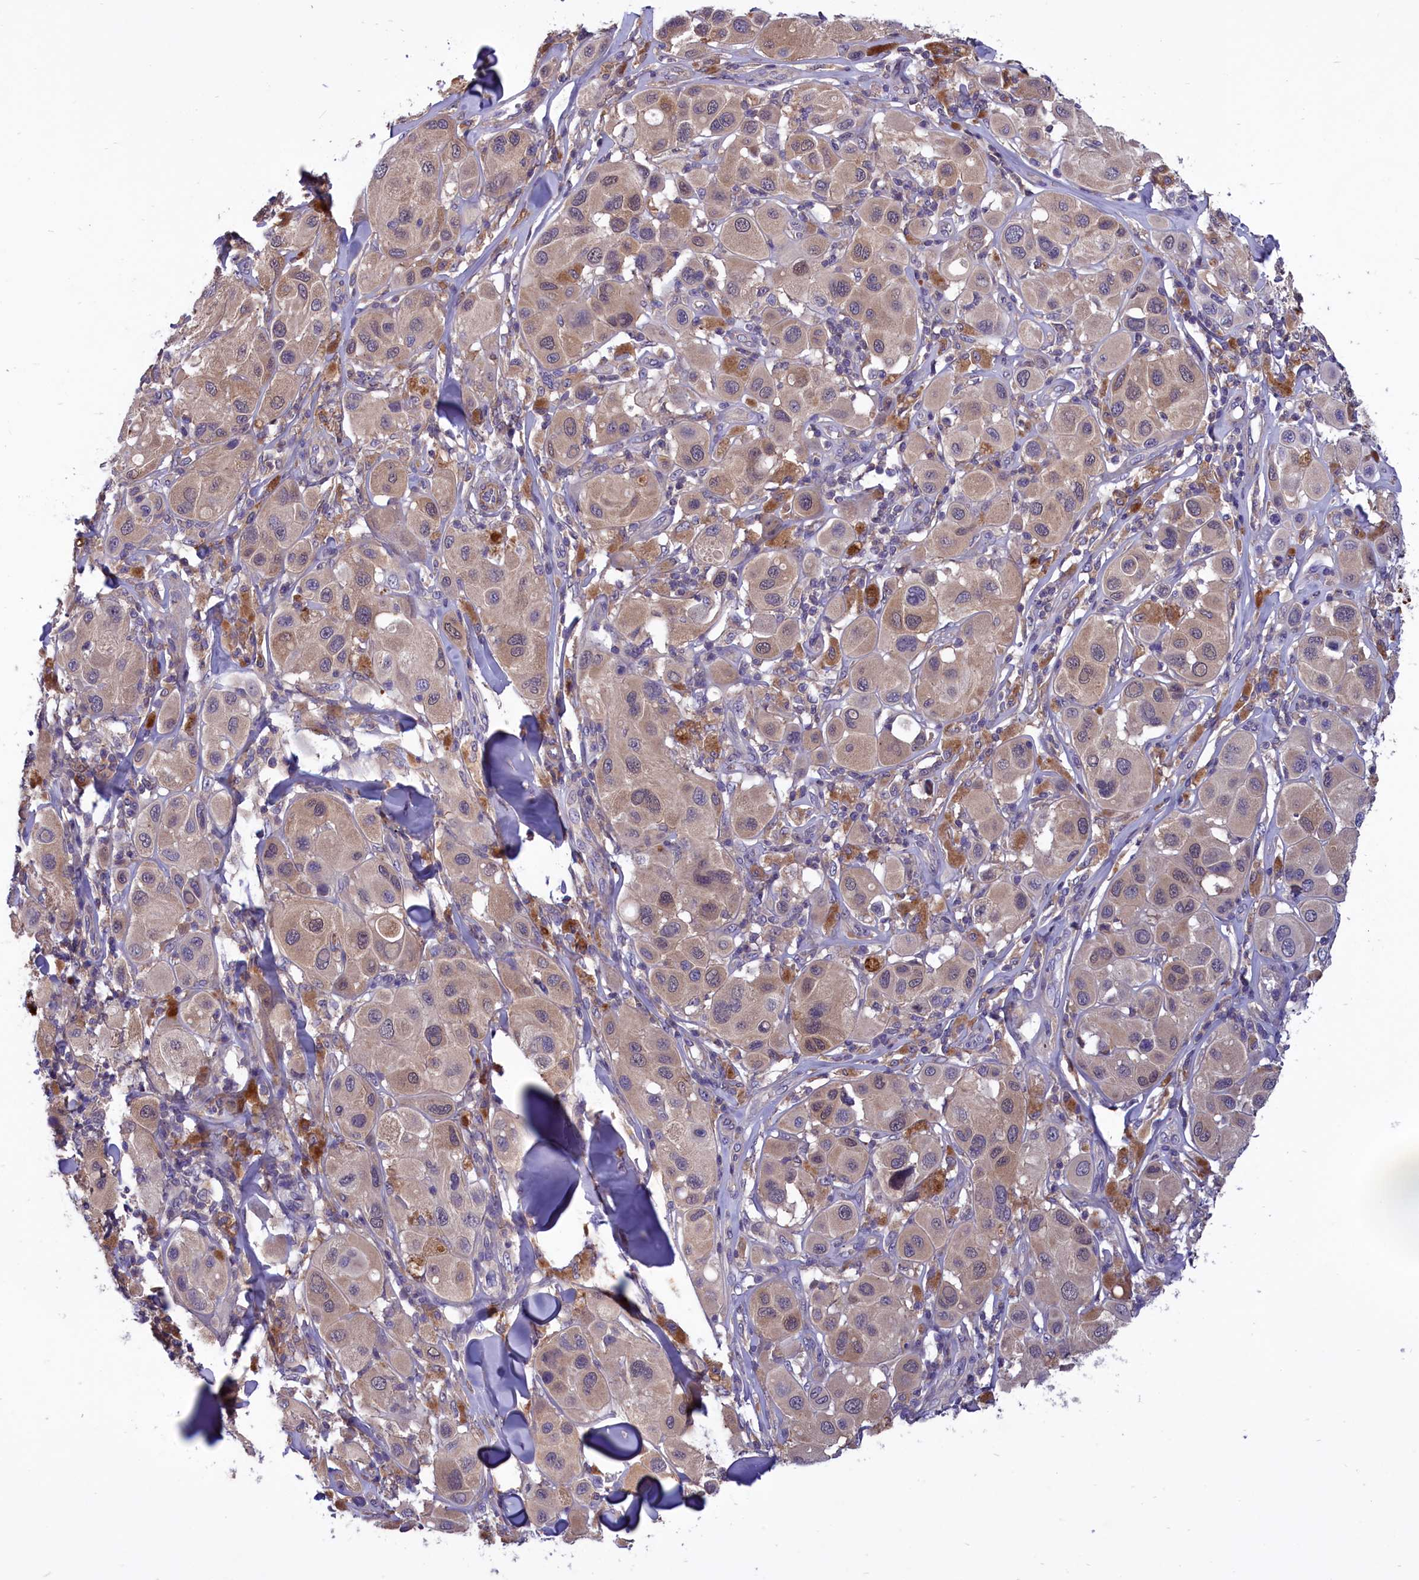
{"staining": {"intensity": "weak", "quantity": "25%-75%", "location": "cytoplasmic/membranous"}, "tissue": "melanoma", "cell_type": "Tumor cells", "image_type": "cancer", "snomed": [{"axis": "morphology", "description": "Malignant melanoma, Metastatic site"}, {"axis": "topography", "description": "Skin"}], "caption": "Melanoma stained with a brown dye demonstrates weak cytoplasmic/membranous positive positivity in approximately 25%-75% of tumor cells.", "gene": "AMDHD2", "patient": {"sex": "male", "age": 41}}